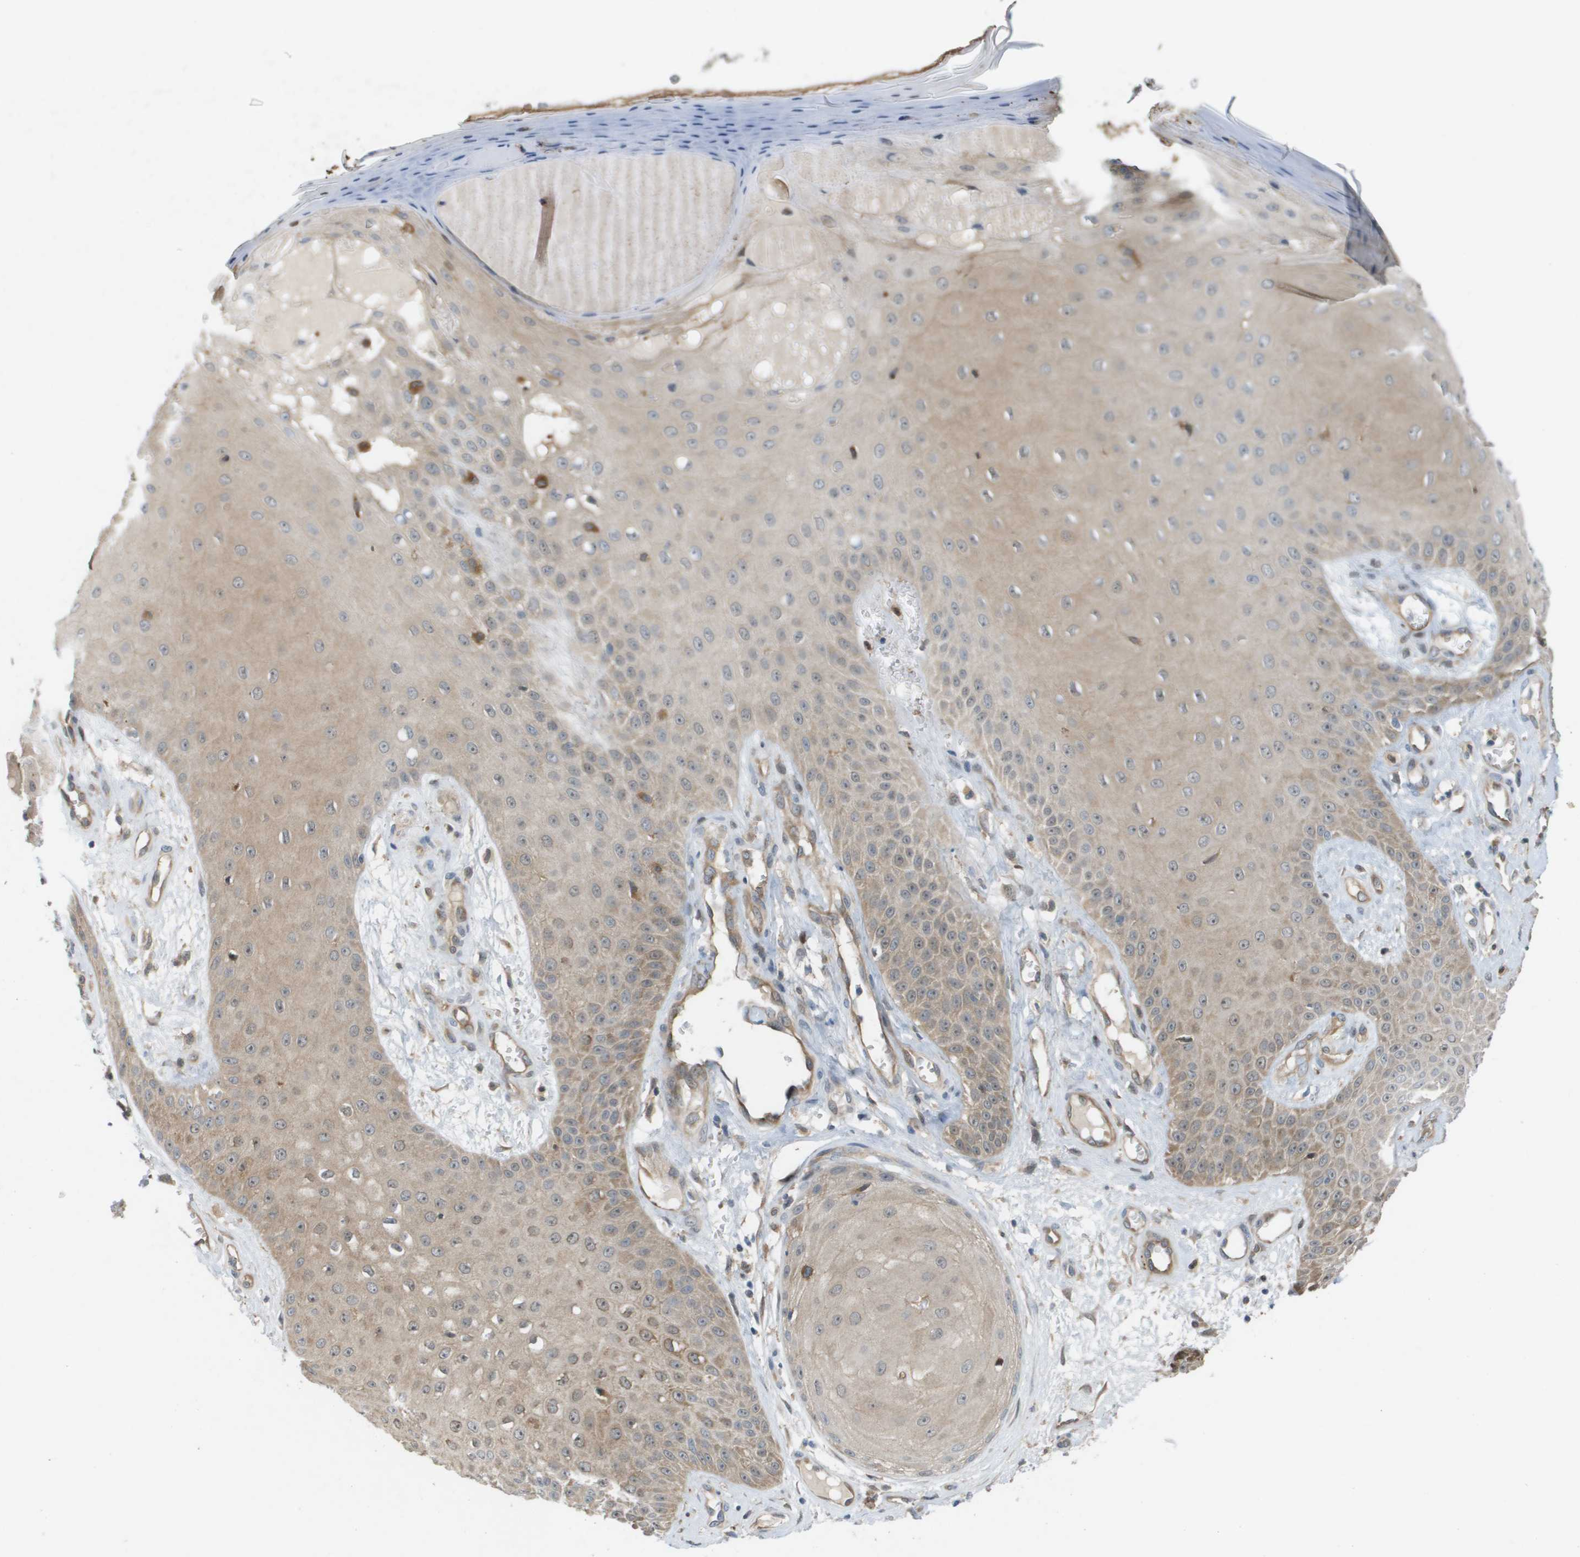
{"staining": {"intensity": "weak", "quantity": ">75%", "location": "cytoplasmic/membranous"}, "tissue": "skin cancer", "cell_type": "Tumor cells", "image_type": "cancer", "snomed": [{"axis": "morphology", "description": "Squamous cell carcinoma, NOS"}, {"axis": "topography", "description": "Skin"}], "caption": "Protein expression analysis of skin squamous cell carcinoma displays weak cytoplasmic/membranous positivity in about >75% of tumor cells.", "gene": "PALD1", "patient": {"sex": "male", "age": 74}}